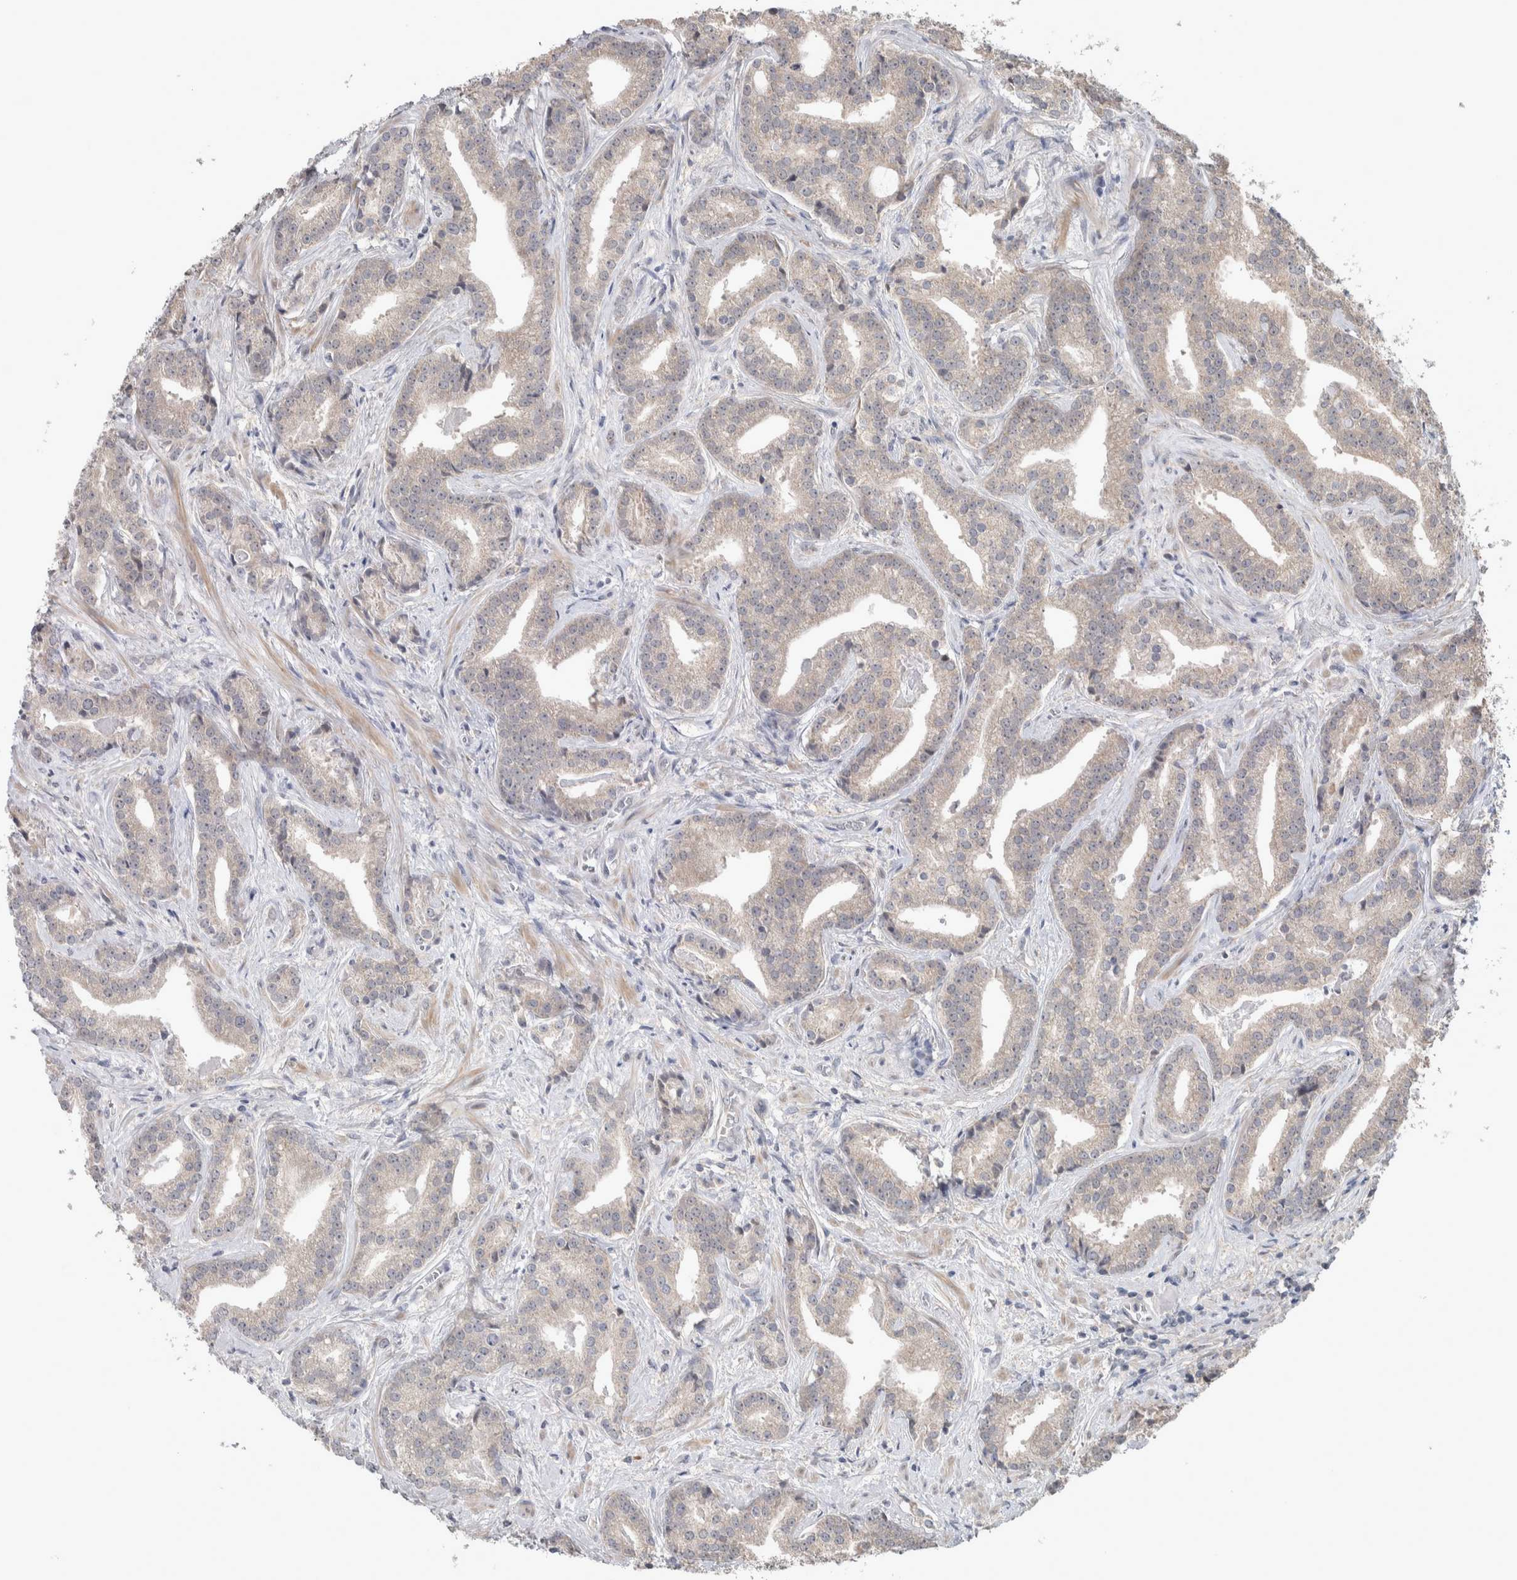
{"staining": {"intensity": "weak", "quantity": "25%-75%", "location": "cytoplasmic/membranous"}, "tissue": "prostate cancer", "cell_type": "Tumor cells", "image_type": "cancer", "snomed": [{"axis": "morphology", "description": "Adenocarcinoma, Low grade"}, {"axis": "topography", "description": "Prostate"}], "caption": "Brown immunohistochemical staining in human prostate cancer (adenocarcinoma (low-grade)) exhibits weak cytoplasmic/membranous positivity in about 25%-75% of tumor cells.", "gene": "CUL2", "patient": {"sex": "male", "age": 67}}